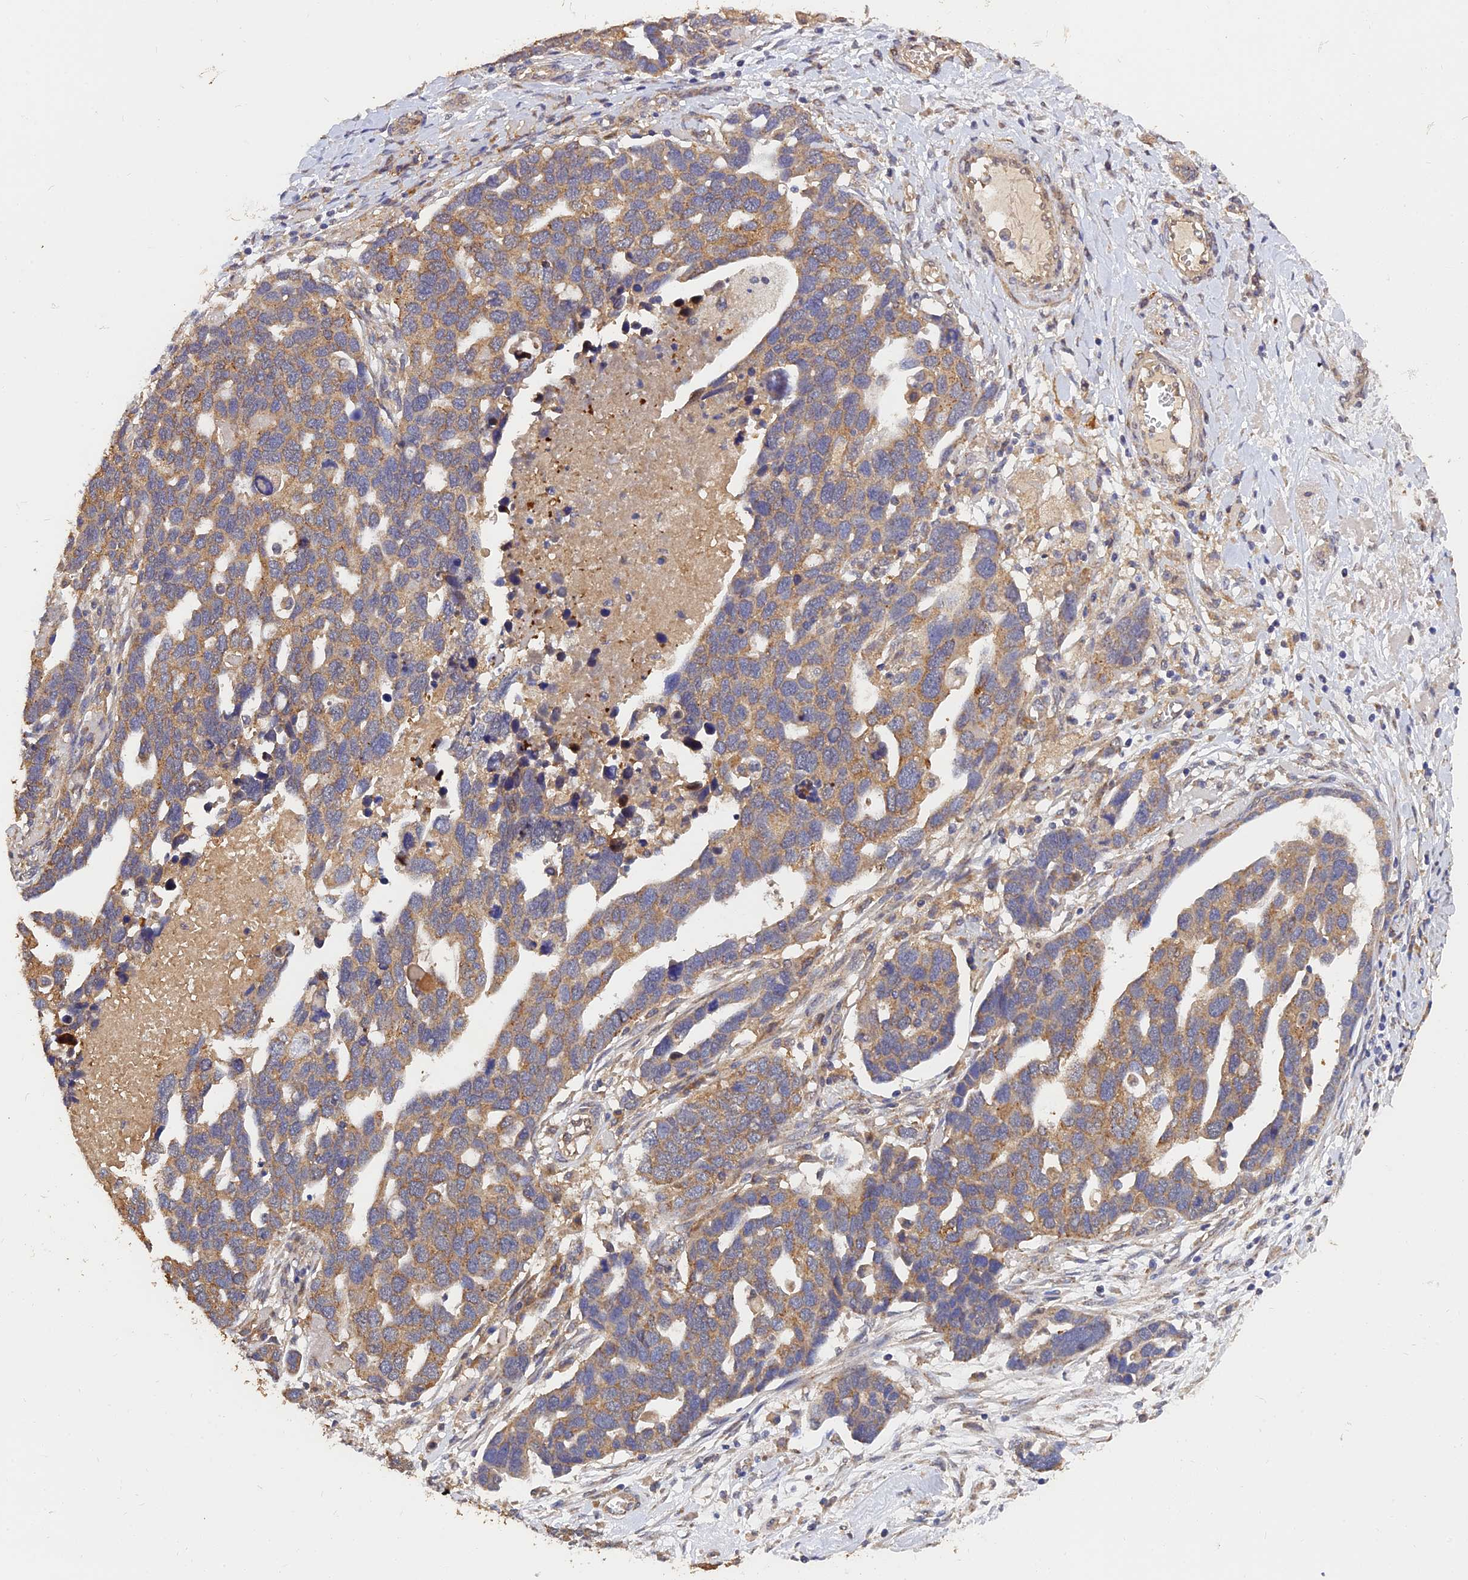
{"staining": {"intensity": "moderate", "quantity": "25%-75%", "location": "cytoplasmic/membranous"}, "tissue": "ovarian cancer", "cell_type": "Tumor cells", "image_type": "cancer", "snomed": [{"axis": "morphology", "description": "Cystadenocarcinoma, serous, NOS"}, {"axis": "topography", "description": "Ovary"}], "caption": "Immunohistochemical staining of human ovarian serous cystadenocarcinoma demonstrates moderate cytoplasmic/membranous protein expression in approximately 25%-75% of tumor cells.", "gene": "SLC38A11", "patient": {"sex": "female", "age": 54}}